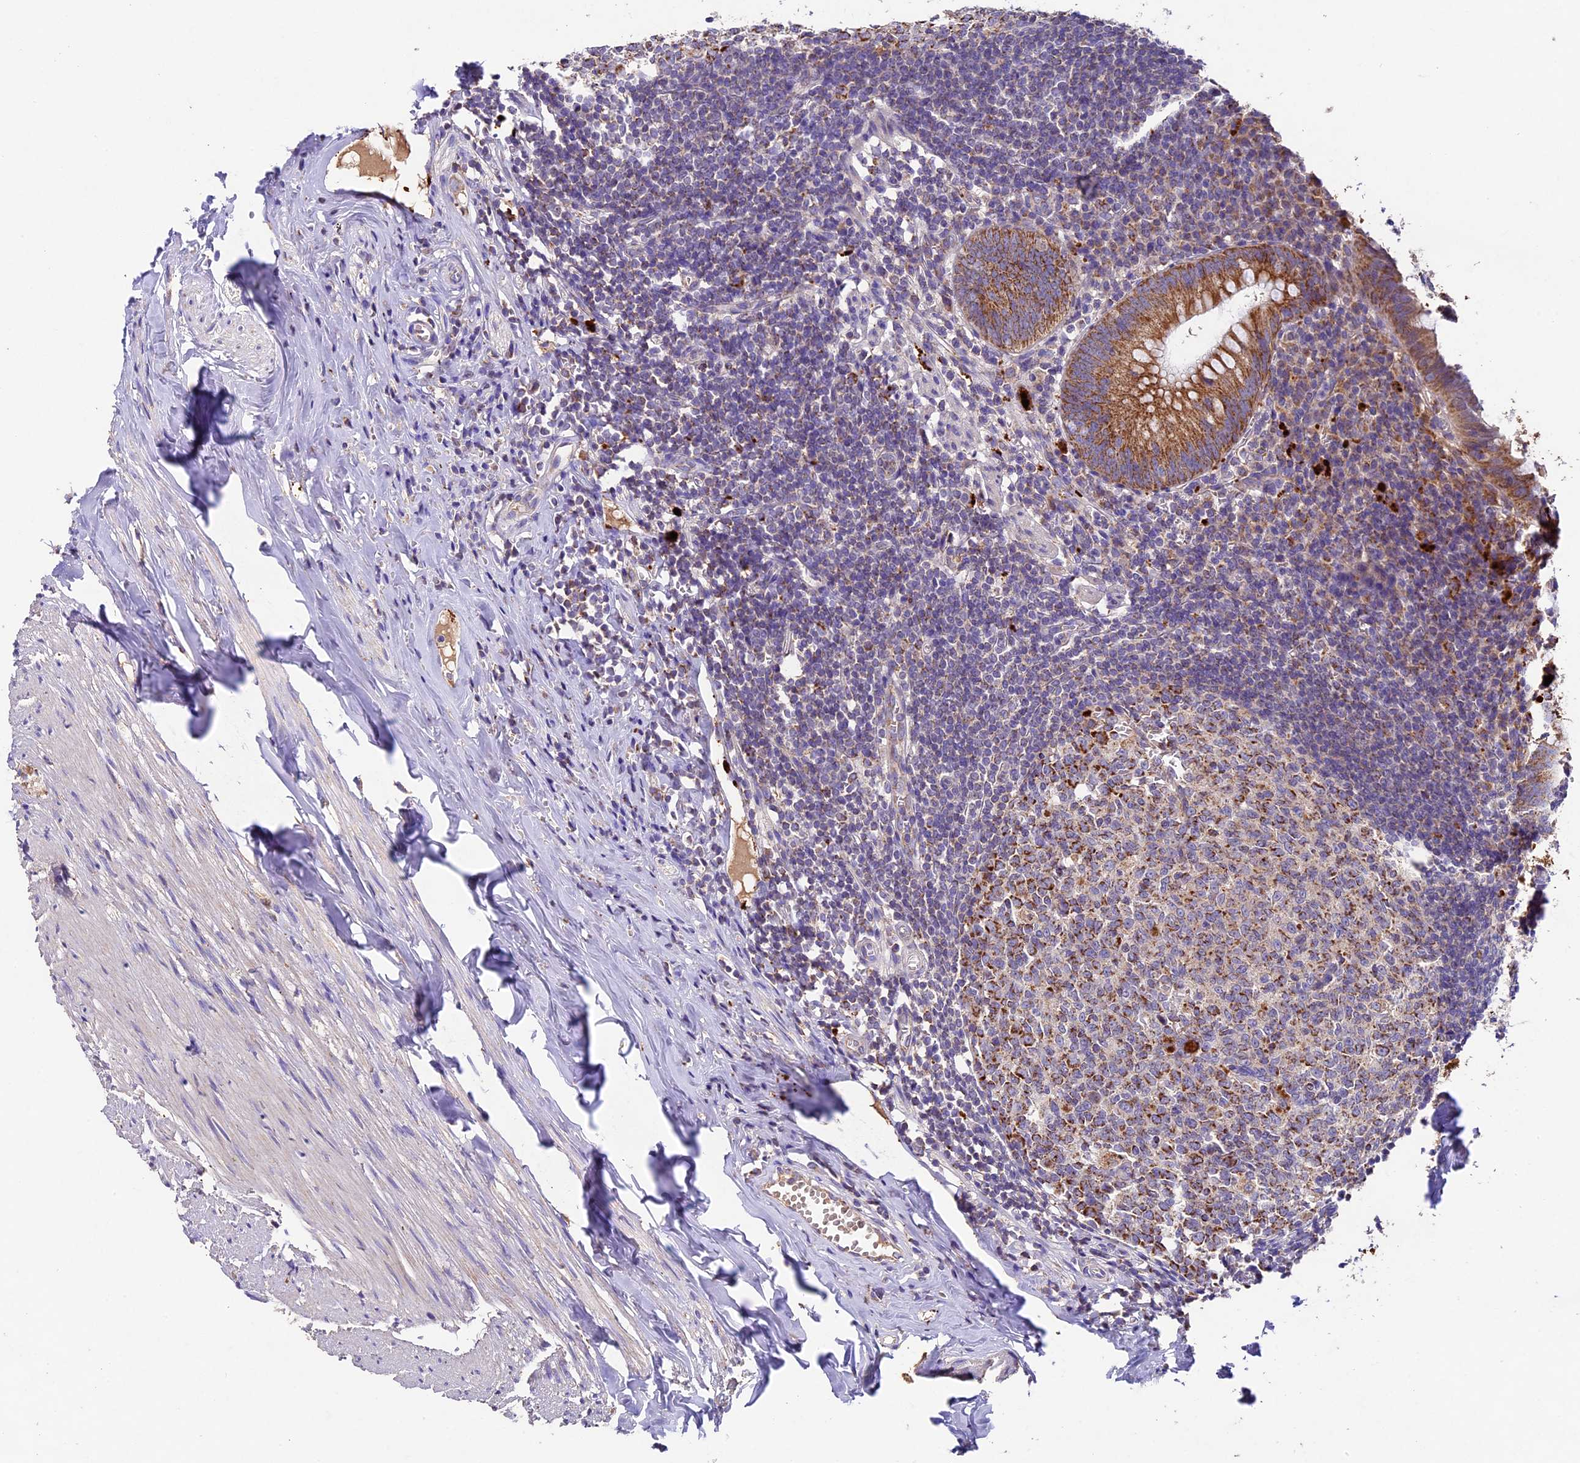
{"staining": {"intensity": "moderate", "quantity": ">75%", "location": "cytoplasmic/membranous"}, "tissue": "appendix", "cell_type": "Glandular cells", "image_type": "normal", "snomed": [{"axis": "morphology", "description": "Normal tissue, NOS"}, {"axis": "topography", "description": "Appendix"}], "caption": "Glandular cells reveal medium levels of moderate cytoplasmic/membranous expression in about >75% of cells in normal human appendix.", "gene": "PMPCB", "patient": {"sex": "female", "age": 51}}